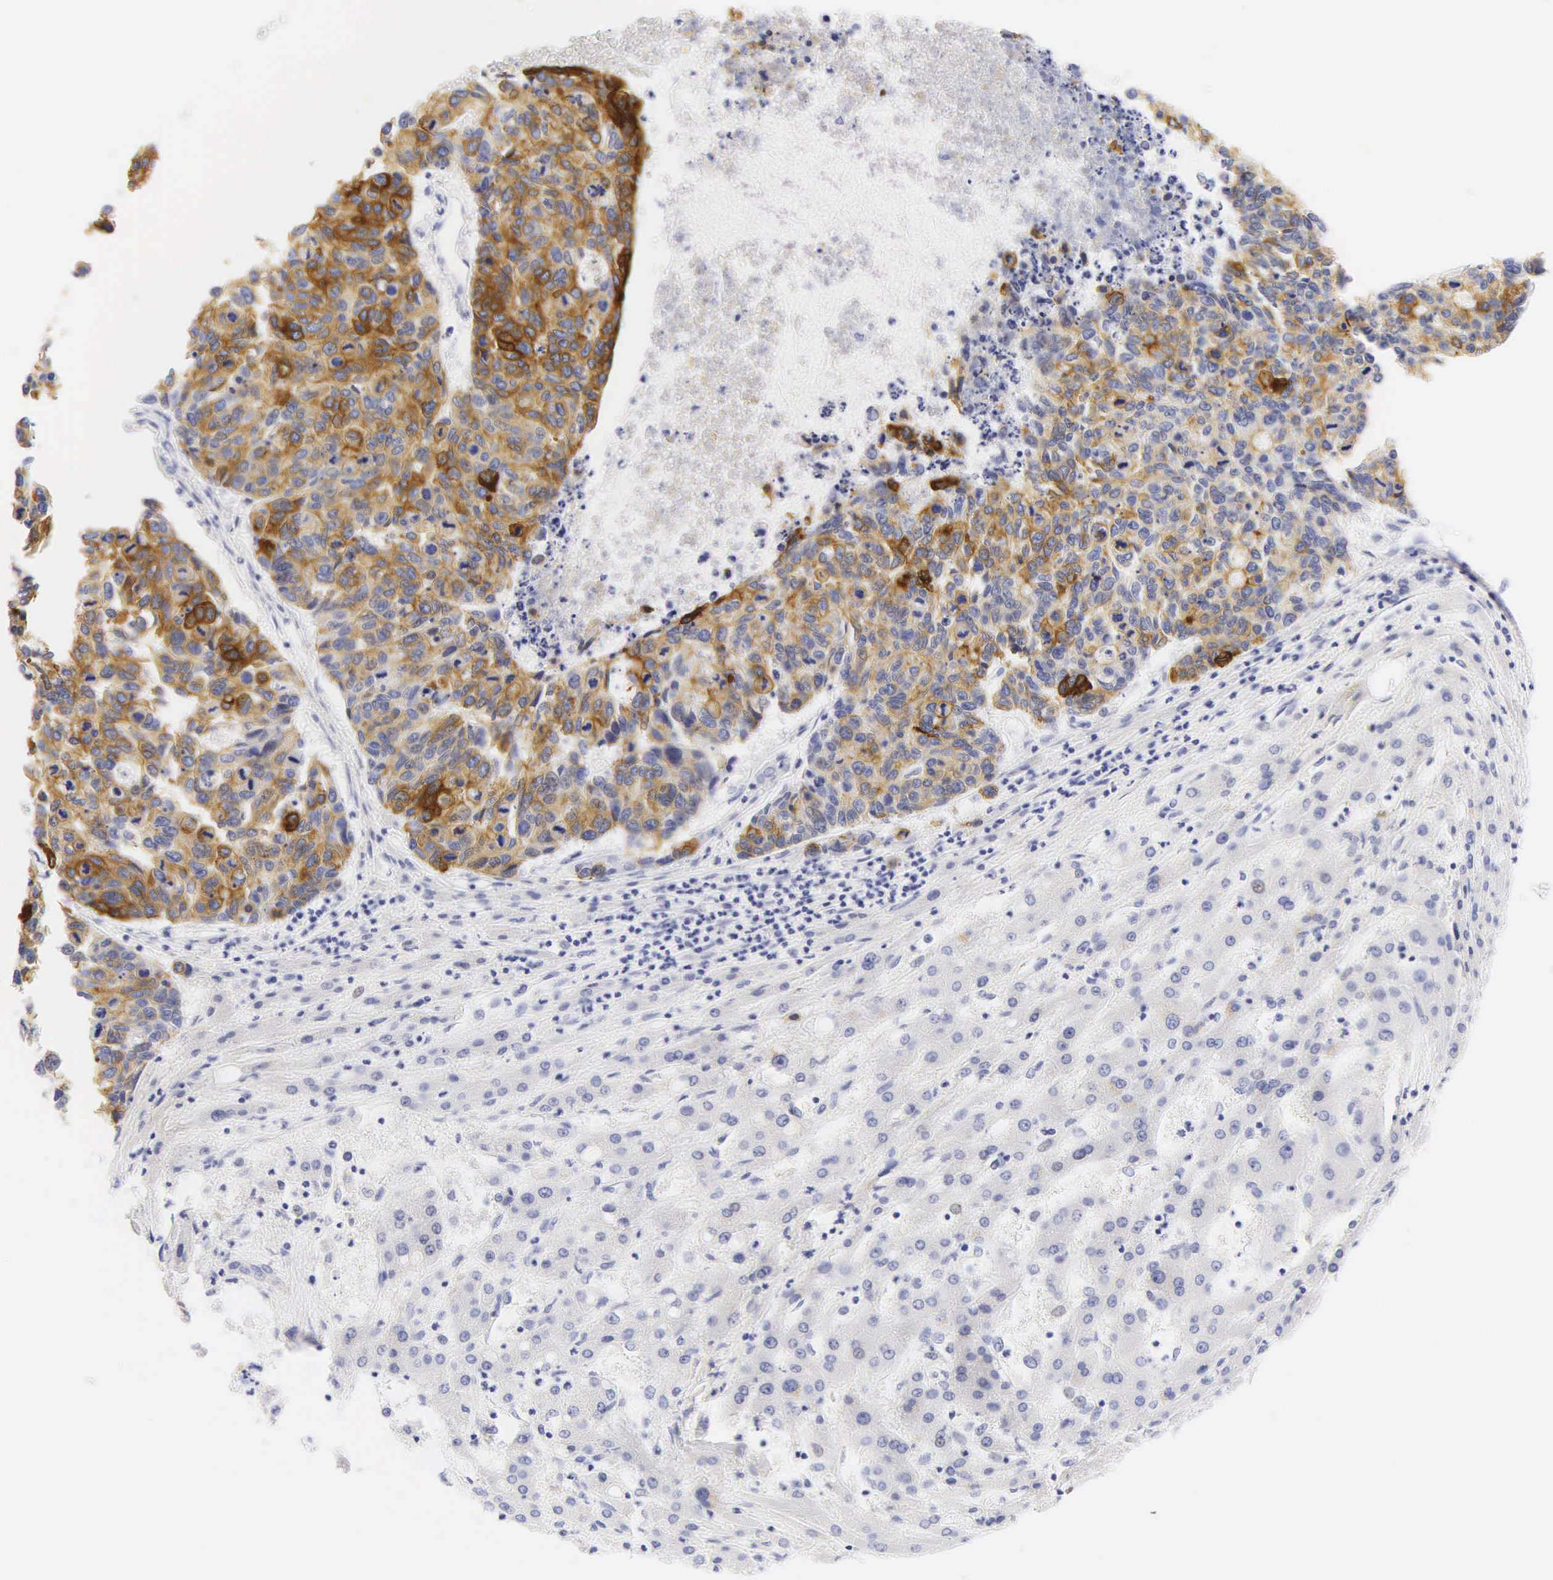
{"staining": {"intensity": "moderate", "quantity": ">75%", "location": "cytoplasmic/membranous"}, "tissue": "liver cancer", "cell_type": "Tumor cells", "image_type": "cancer", "snomed": [{"axis": "morphology", "description": "Carcinoma, metastatic, NOS"}, {"axis": "topography", "description": "Liver"}], "caption": "The immunohistochemical stain labels moderate cytoplasmic/membranous positivity in tumor cells of liver cancer (metastatic carcinoma) tissue.", "gene": "KRT20", "patient": {"sex": "male", "age": 49}}